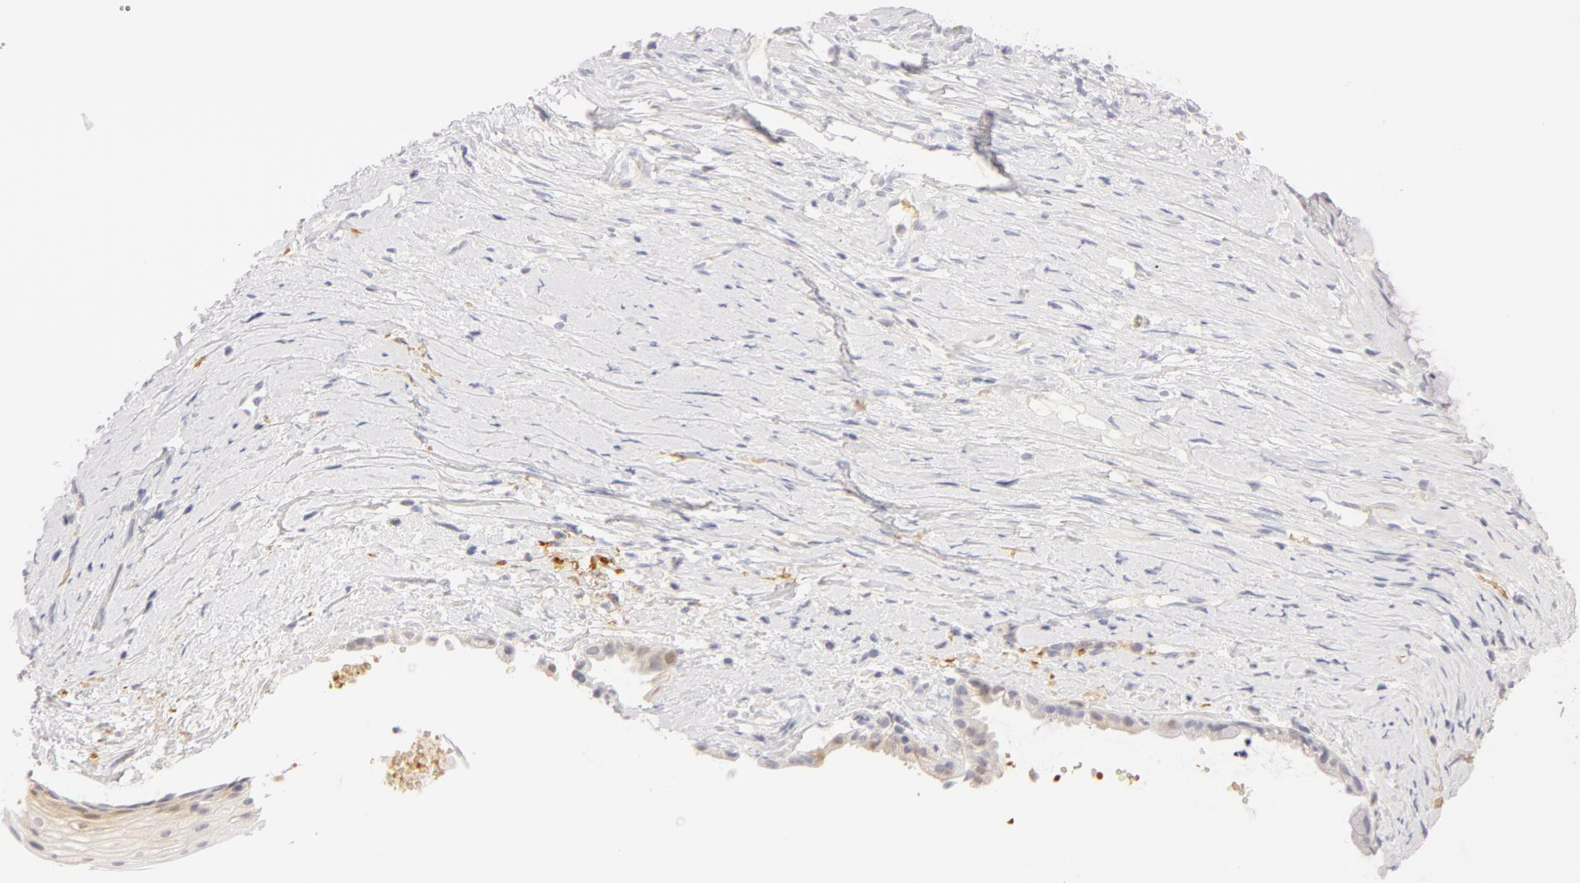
{"staining": {"intensity": "negative", "quantity": "none", "location": "none"}, "tissue": "cervix", "cell_type": "Glandular cells", "image_type": "normal", "snomed": [{"axis": "morphology", "description": "Normal tissue, NOS"}, {"axis": "topography", "description": "Cervix"}], "caption": "High power microscopy image of an immunohistochemistry (IHC) histopathology image of normal cervix, revealing no significant expression in glandular cells.", "gene": "CA2", "patient": {"sex": "female", "age": 82}}